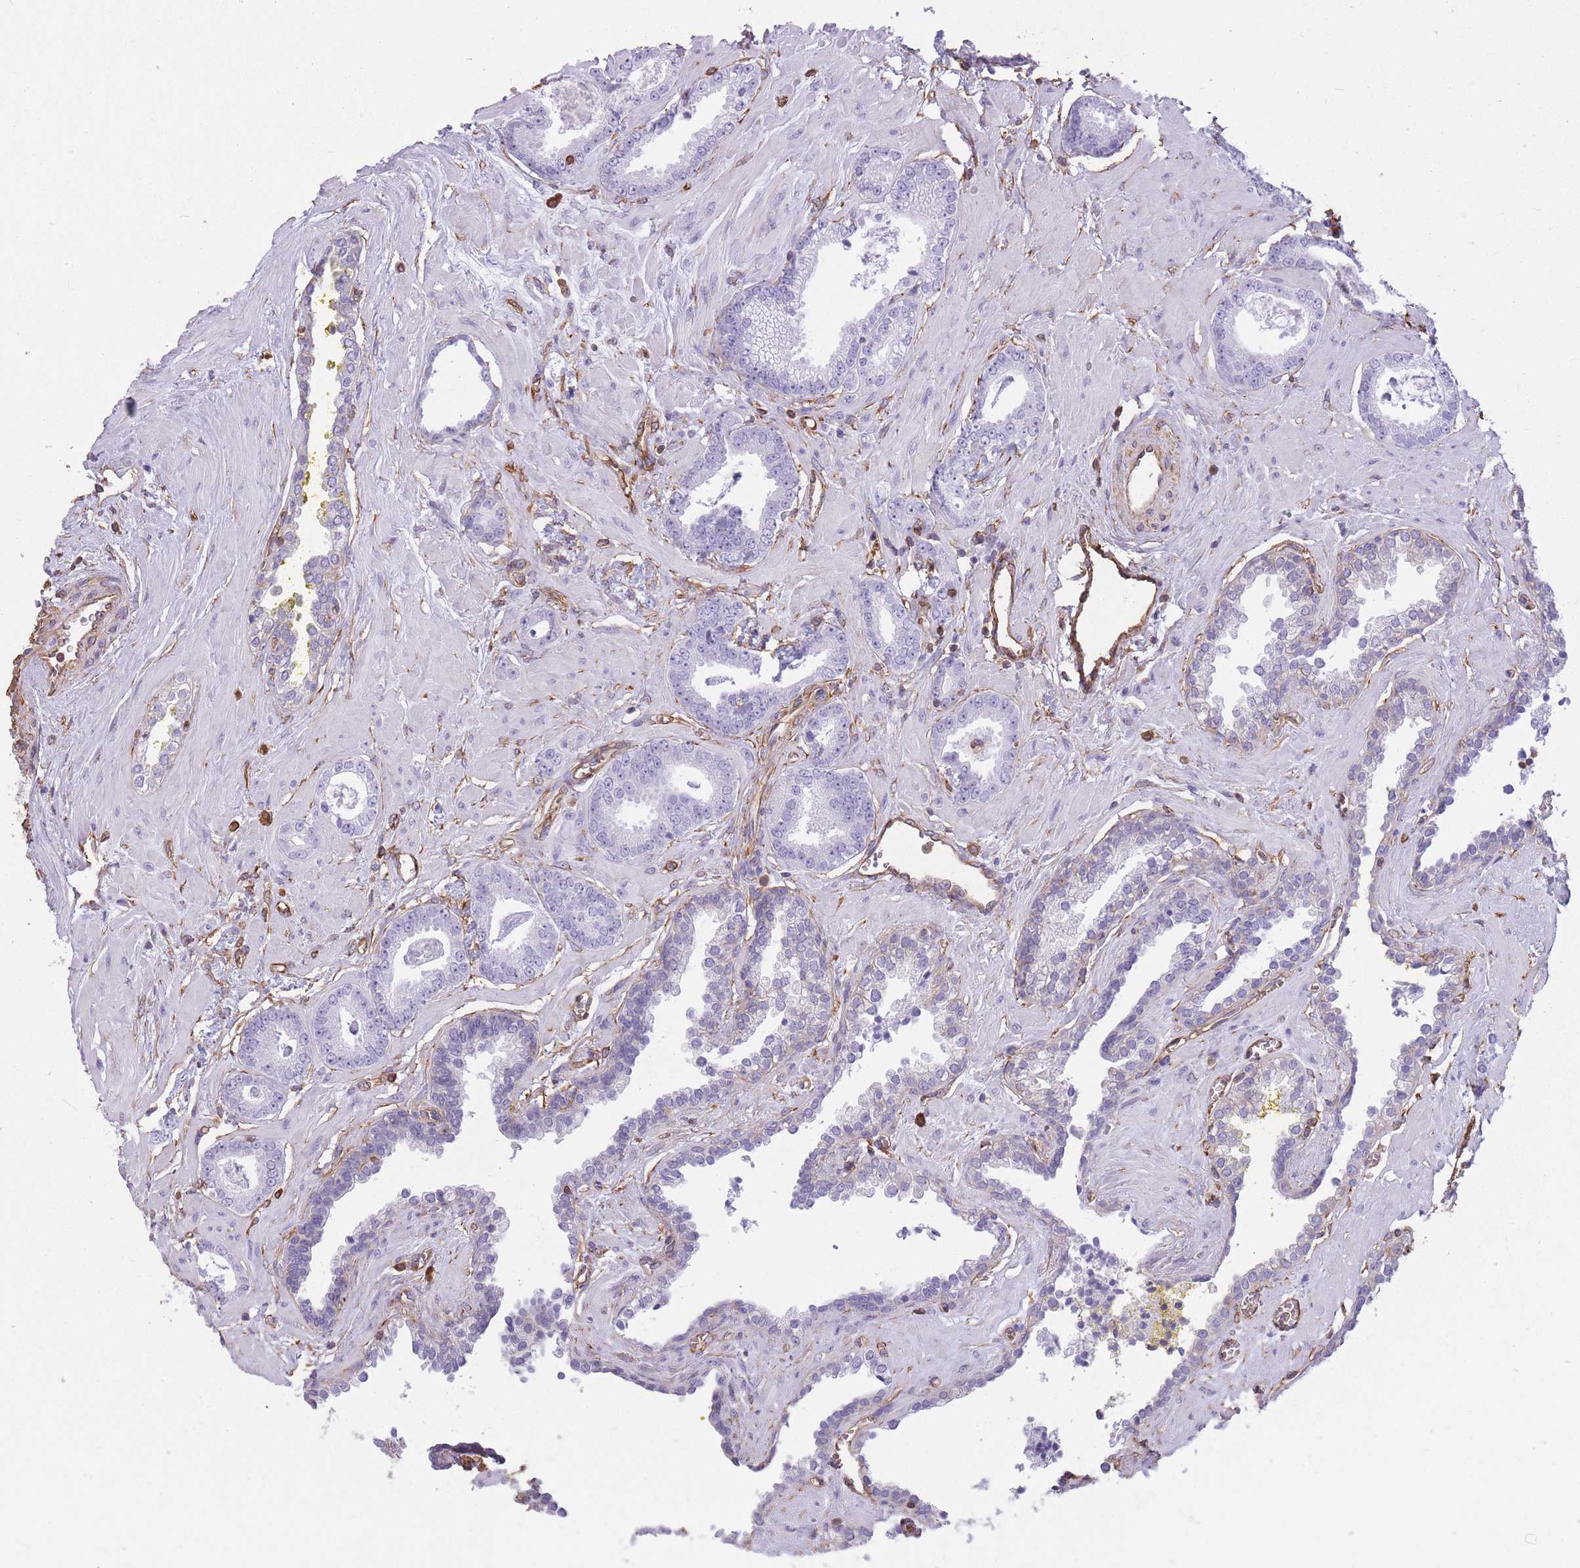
{"staining": {"intensity": "negative", "quantity": "none", "location": "none"}, "tissue": "prostate cancer", "cell_type": "Tumor cells", "image_type": "cancer", "snomed": [{"axis": "morphology", "description": "Adenocarcinoma, Low grade"}, {"axis": "topography", "description": "Prostate"}], "caption": "The IHC image has no significant positivity in tumor cells of low-grade adenocarcinoma (prostate) tissue.", "gene": "ADD1", "patient": {"sex": "male", "age": 60}}